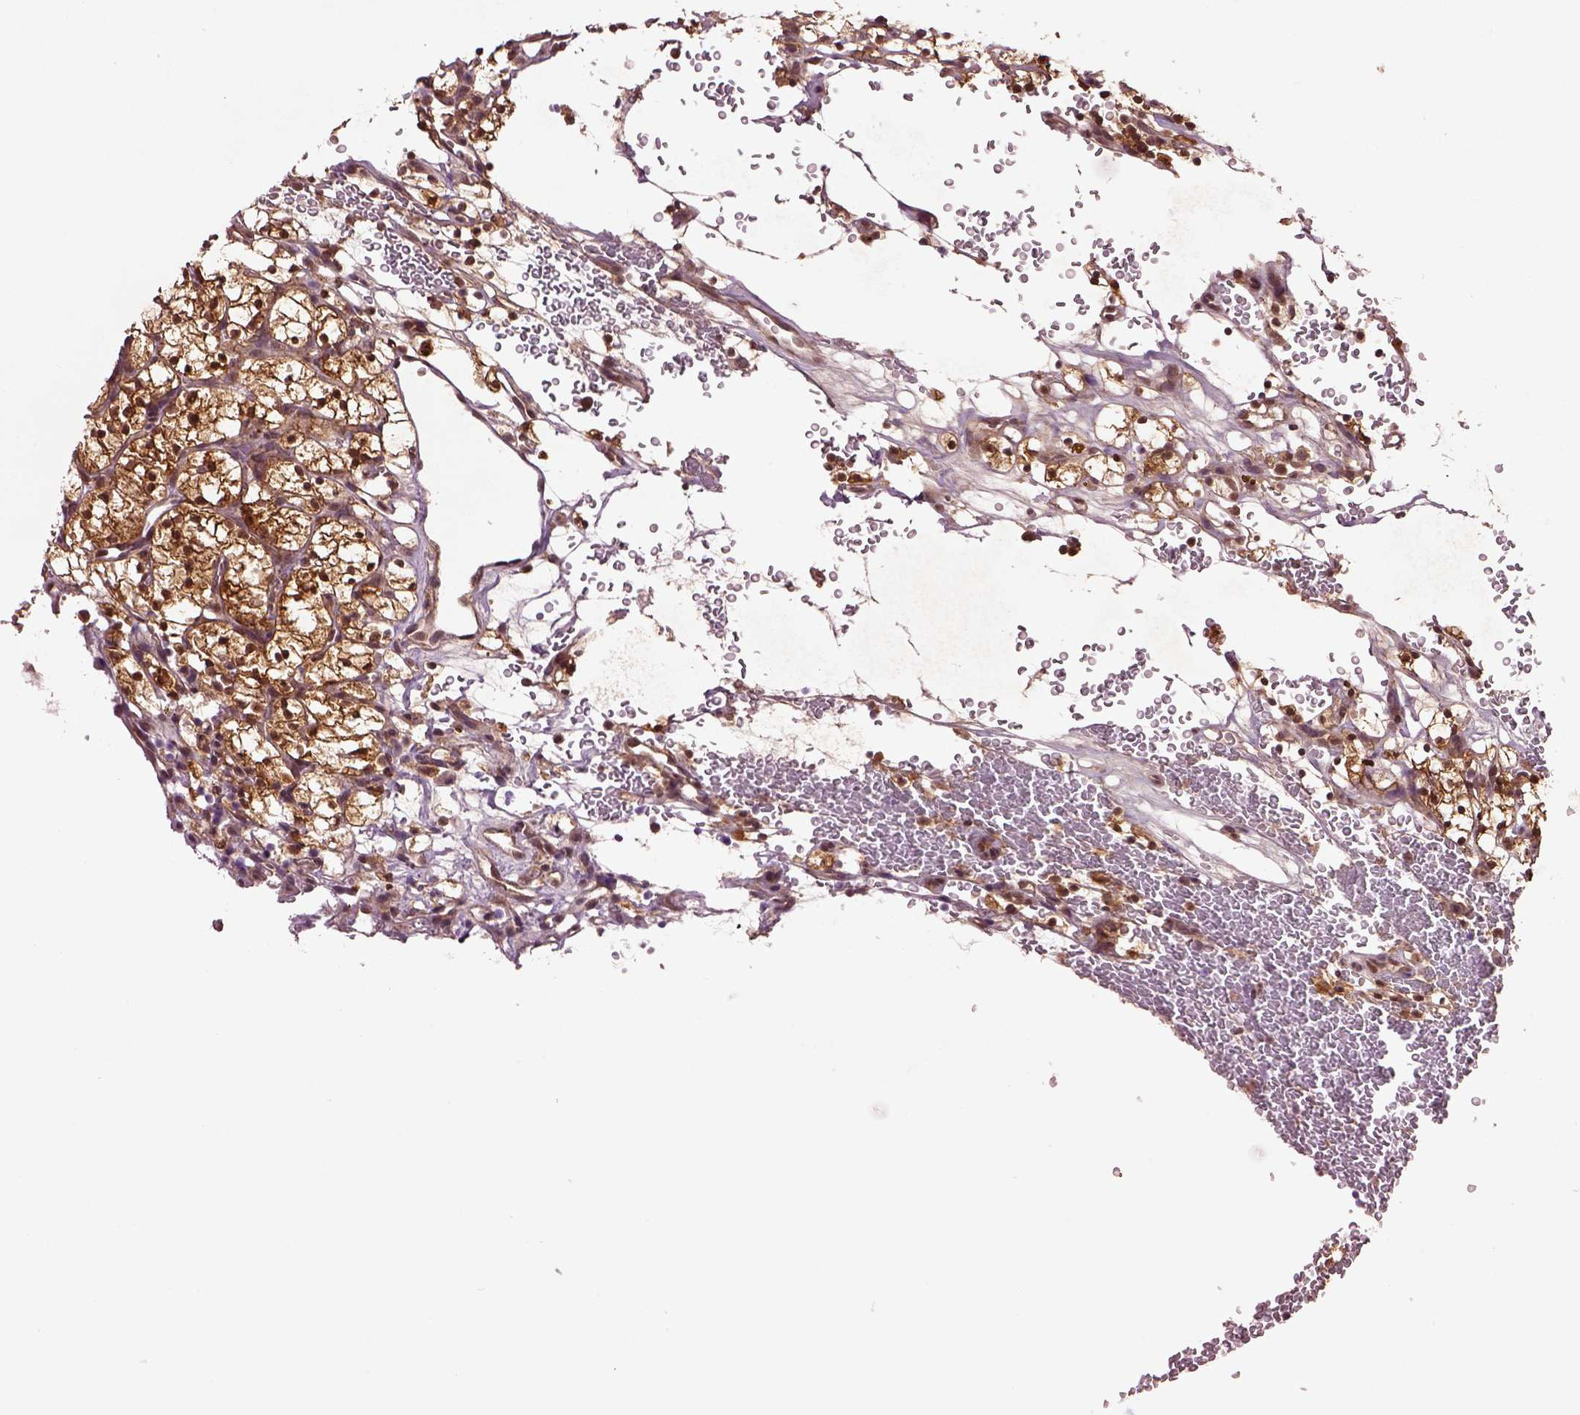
{"staining": {"intensity": "strong", "quantity": ">75%", "location": "cytoplasmic/membranous,nuclear"}, "tissue": "renal cancer", "cell_type": "Tumor cells", "image_type": "cancer", "snomed": [{"axis": "morphology", "description": "Adenocarcinoma, NOS"}, {"axis": "topography", "description": "Kidney"}], "caption": "High-magnification brightfield microscopy of renal cancer stained with DAB (3,3'-diaminobenzidine) (brown) and counterstained with hematoxylin (blue). tumor cells exhibit strong cytoplasmic/membranous and nuclear staining is identified in approximately>75% of cells. (DAB (3,3'-diaminobenzidine) = brown stain, brightfield microscopy at high magnification).", "gene": "MDP1", "patient": {"sex": "female", "age": 64}}